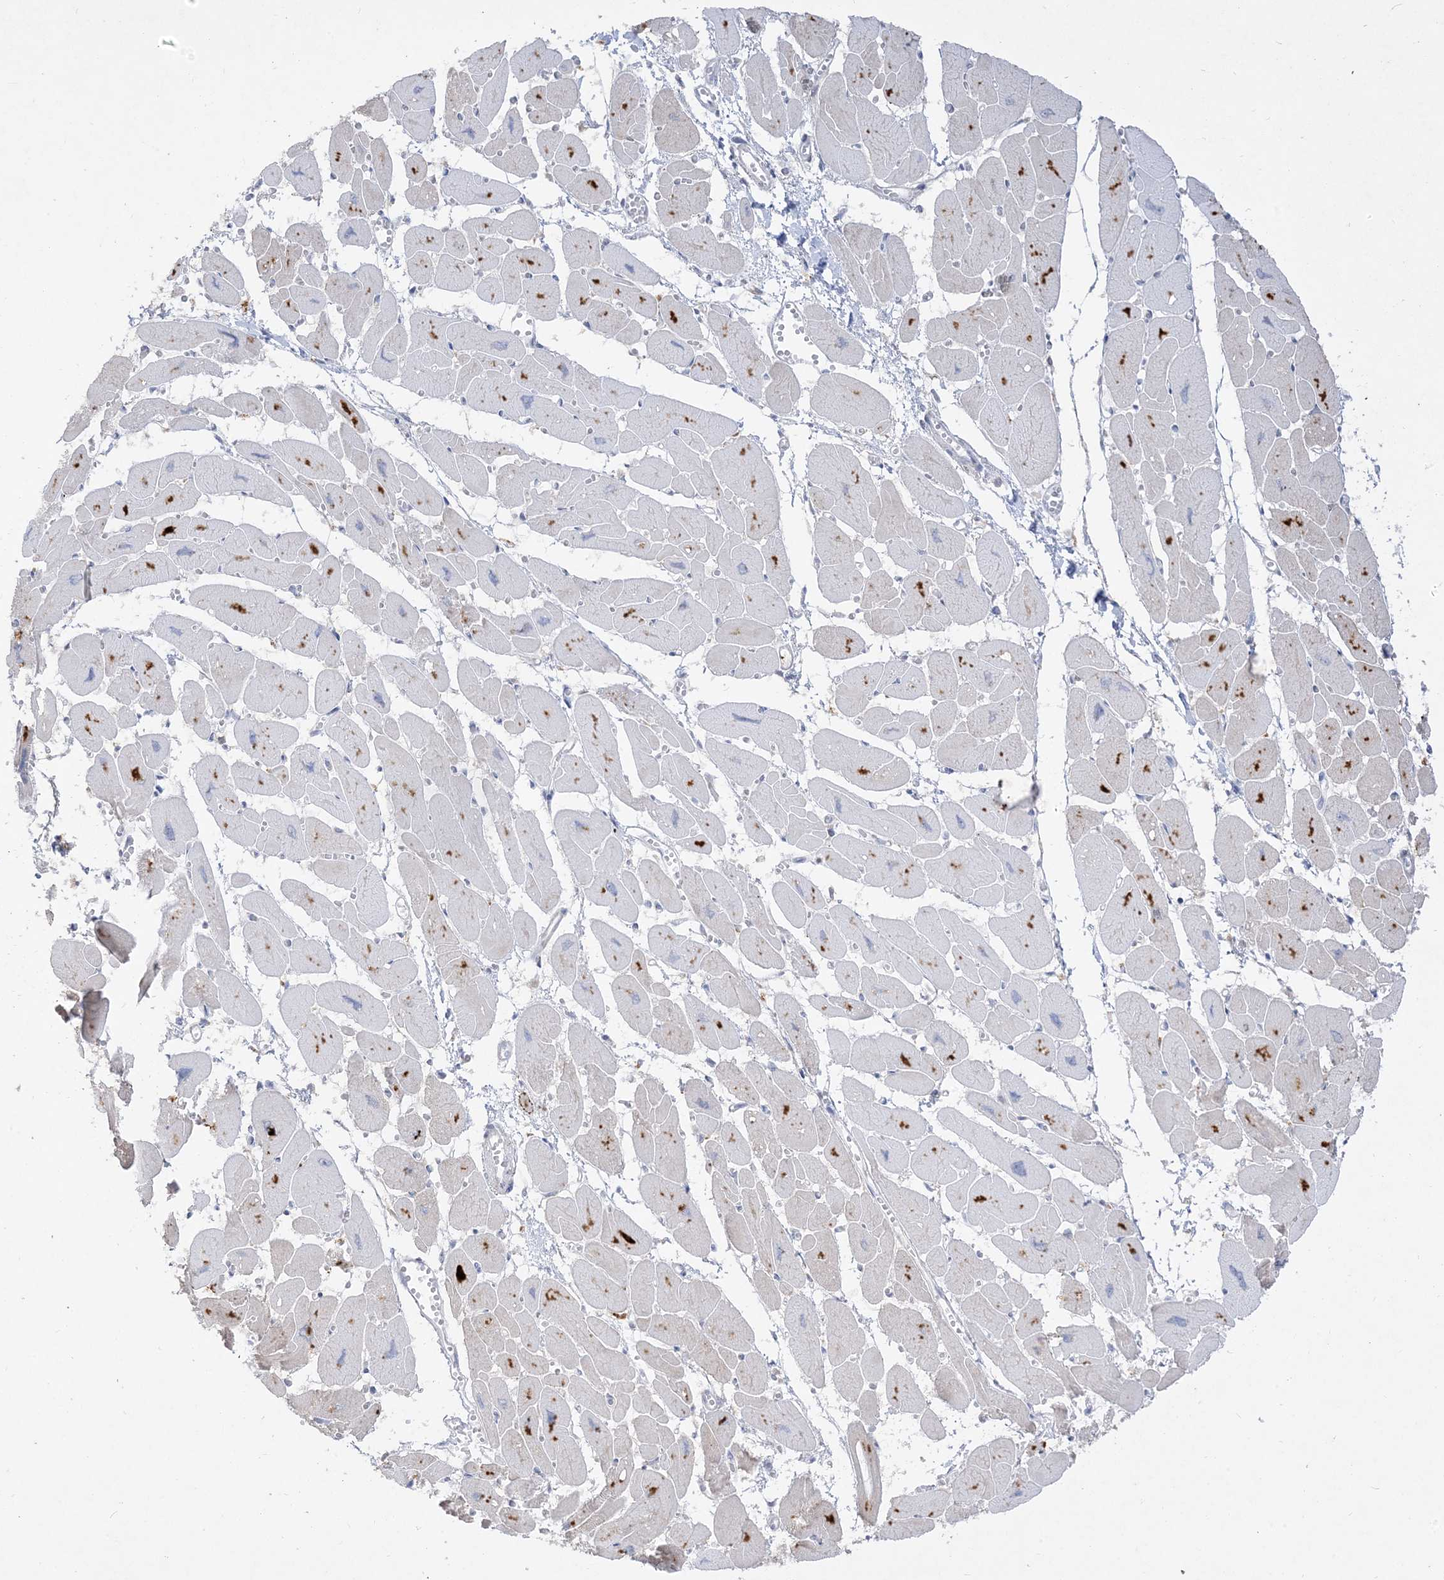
{"staining": {"intensity": "weak", "quantity": "<25%", "location": "cytoplasmic/membranous"}, "tissue": "heart muscle", "cell_type": "Cardiomyocytes", "image_type": "normal", "snomed": [{"axis": "morphology", "description": "Normal tissue, NOS"}, {"axis": "topography", "description": "Heart"}], "caption": "Immunohistochemical staining of unremarkable human heart muscle demonstrates no significant expression in cardiomyocytes. (Brightfield microscopy of DAB (3,3'-diaminobenzidine) immunohistochemistry at high magnification).", "gene": "LOXL3", "patient": {"sex": "female", "age": 54}}